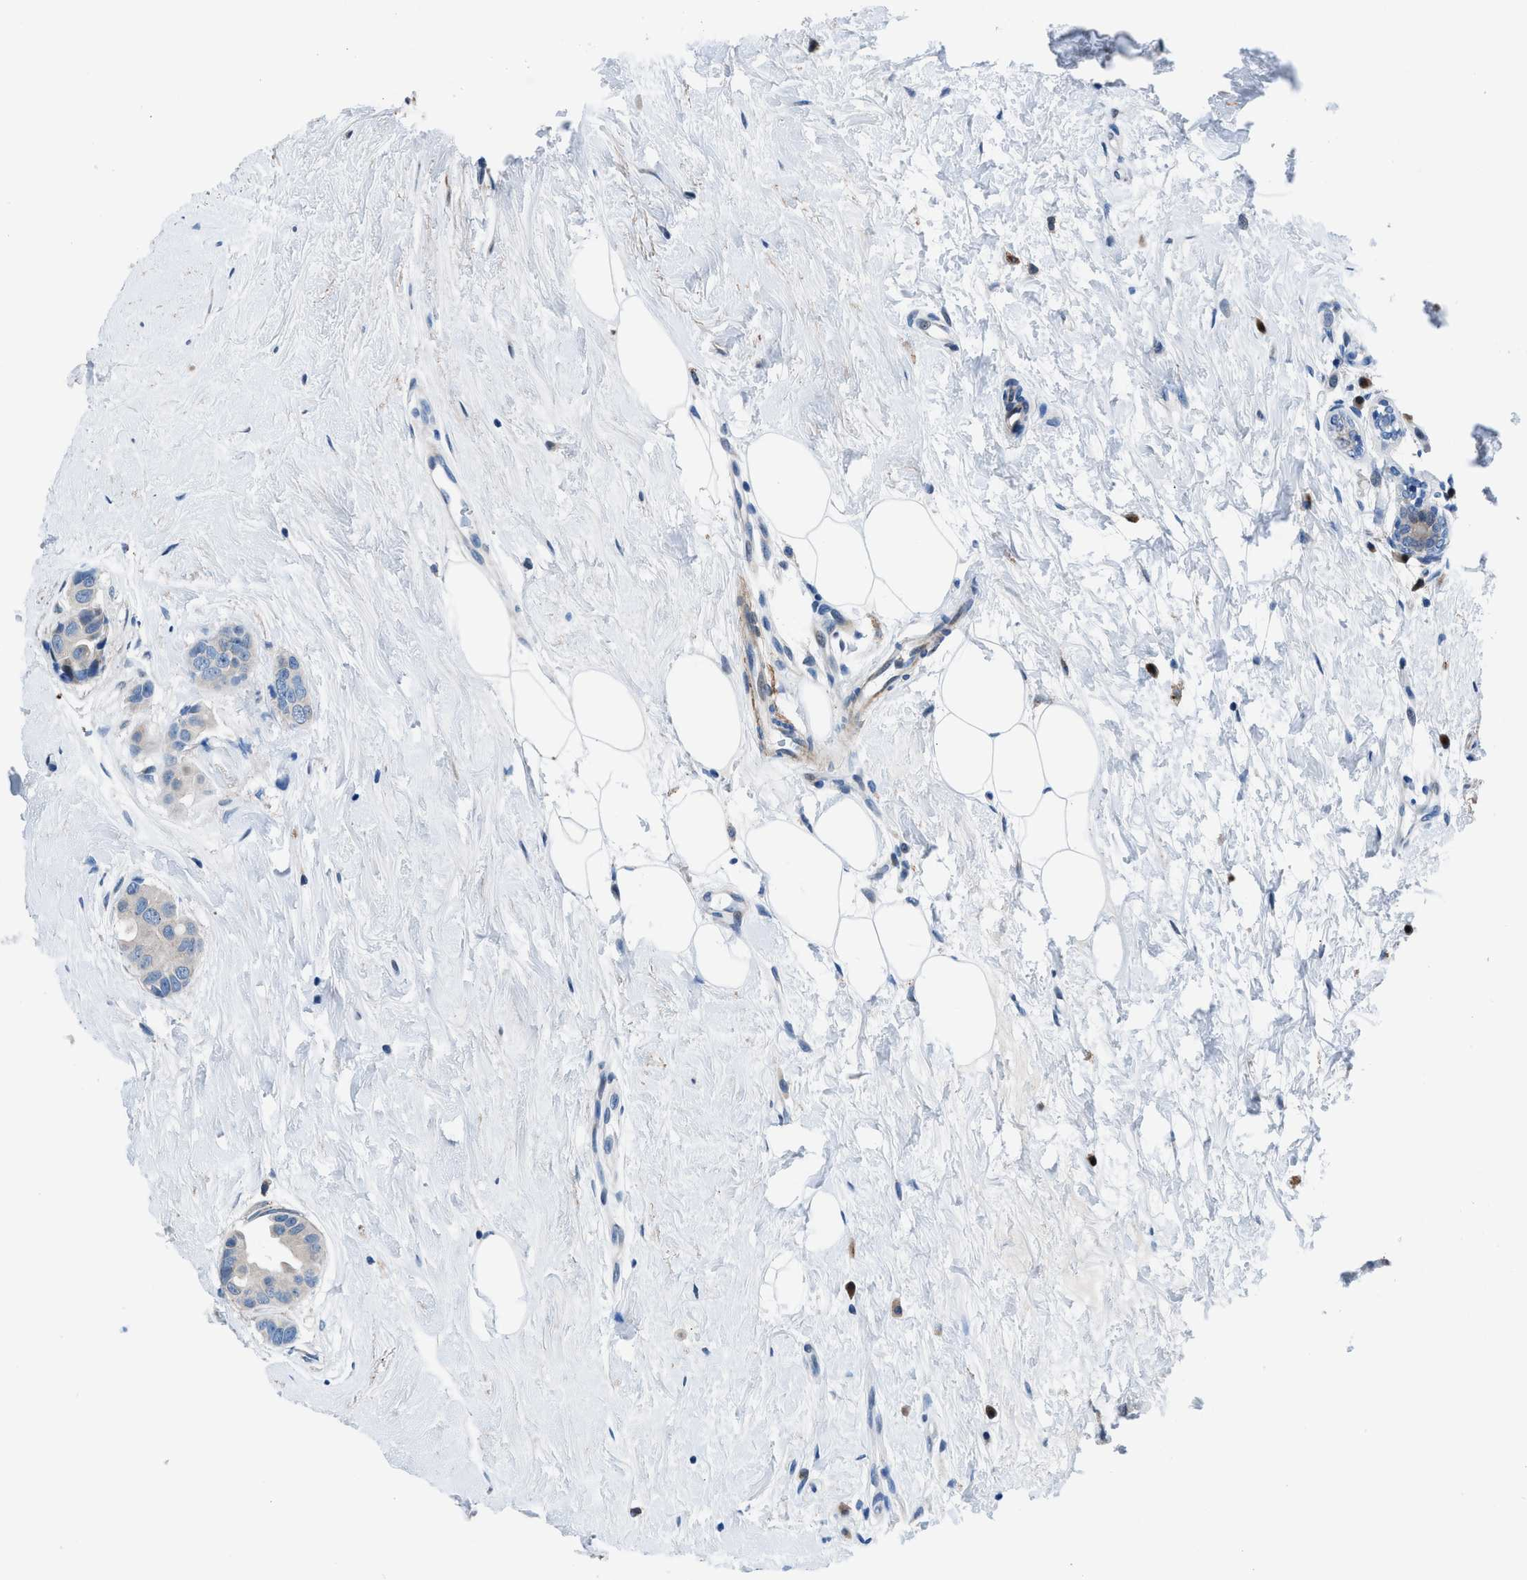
{"staining": {"intensity": "weak", "quantity": ">75%", "location": "cytoplasmic/membranous"}, "tissue": "breast cancer", "cell_type": "Tumor cells", "image_type": "cancer", "snomed": [{"axis": "morphology", "description": "Normal tissue, NOS"}, {"axis": "morphology", "description": "Duct carcinoma"}, {"axis": "topography", "description": "Breast"}], "caption": "Breast infiltrating ductal carcinoma stained for a protein shows weak cytoplasmic/membranous positivity in tumor cells.", "gene": "UAP1", "patient": {"sex": "female", "age": 39}}